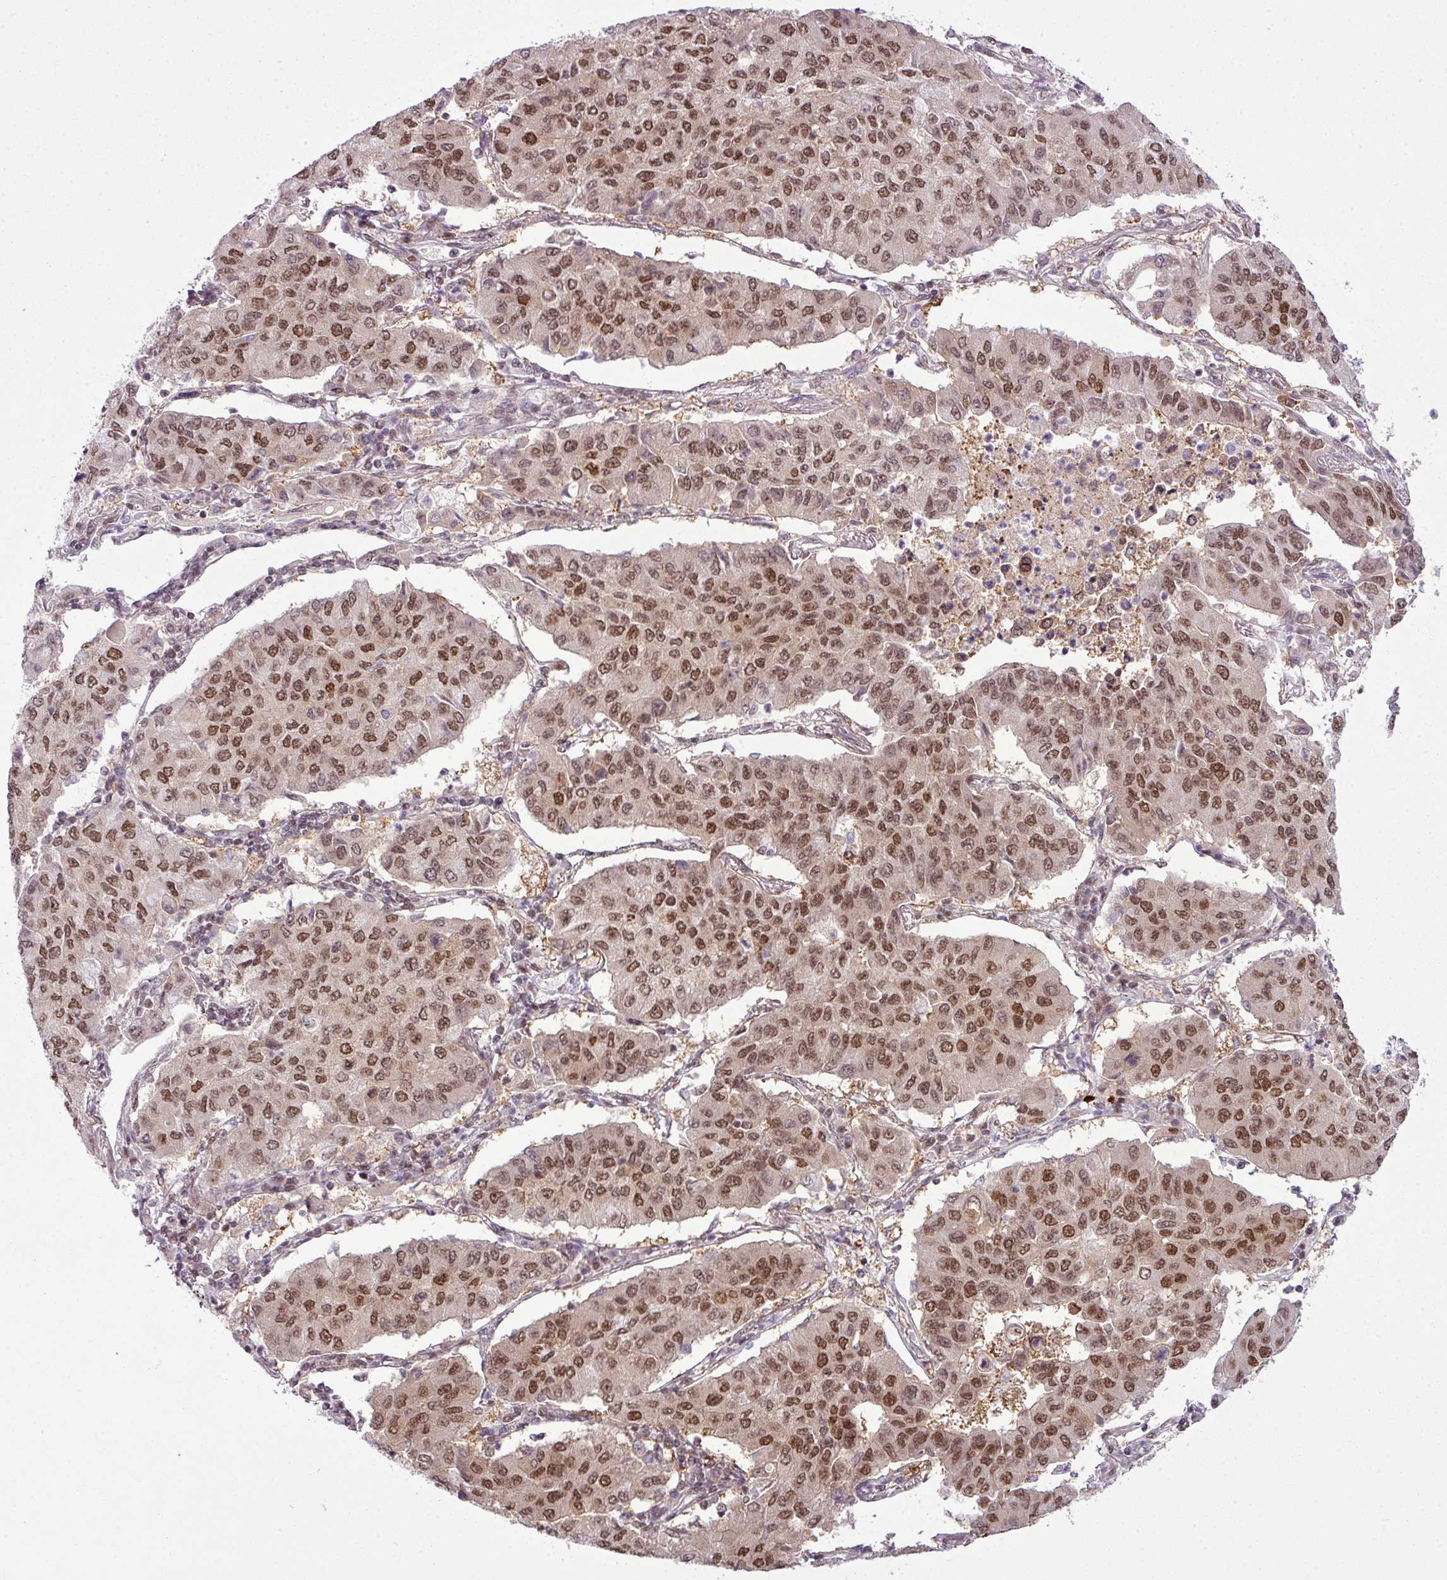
{"staining": {"intensity": "moderate", "quantity": ">75%", "location": "nuclear"}, "tissue": "lung cancer", "cell_type": "Tumor cells", "image_type": "cancer", "snomed": [{"axis": "morphology", "description": "Squamous cell carcinoma, NOS"}, {"axis": "topography", "description": "Lung"}], "caption": "Immunohistochemical staining of lung cancer (squamous cell carcinoma) shows medium levels of moderate nuclear protein expression in about >75% of tumor cells.", "gene": "ARL6IP4", "patient": {"sex": "male", "age": 74}}